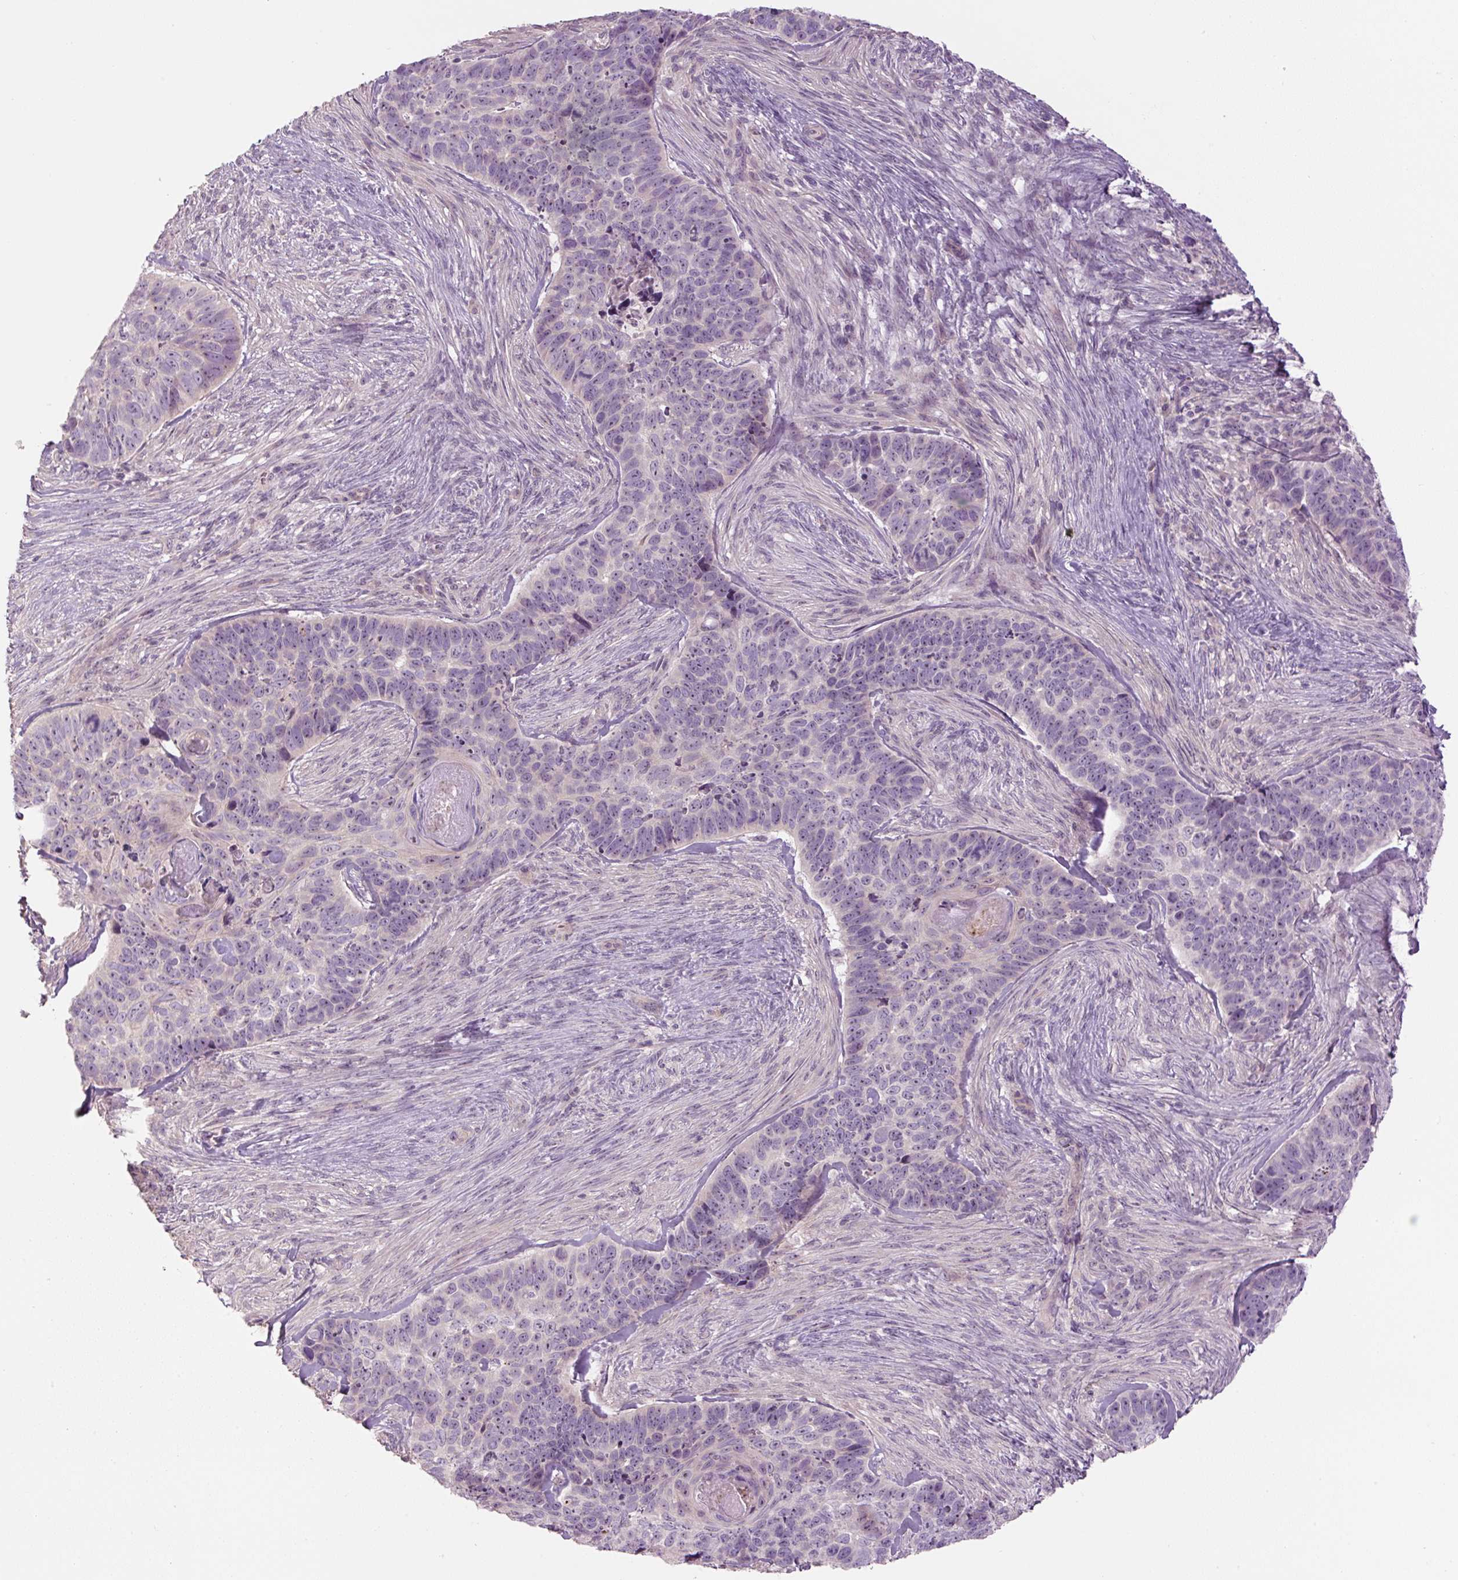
{"staining": {"intensity": "weak", "quantity": "<25%", "location": "nuclear"}, "tissue": "skin cancer", "cell_type": "Tumor cells", "image_type": "cancer", "snomed": [{"axis": "morphology", "description": "Basal cell carcinoma"}, {"axis": "topography", "description": "Skin"}], "caption": "Immunohistochemical staining of human basal cell carcinoma (skin) demonstrates no significant staining in tumor cells.", "gene": "TMEM151B", "patient": {"sex": "female", "age": 82}}